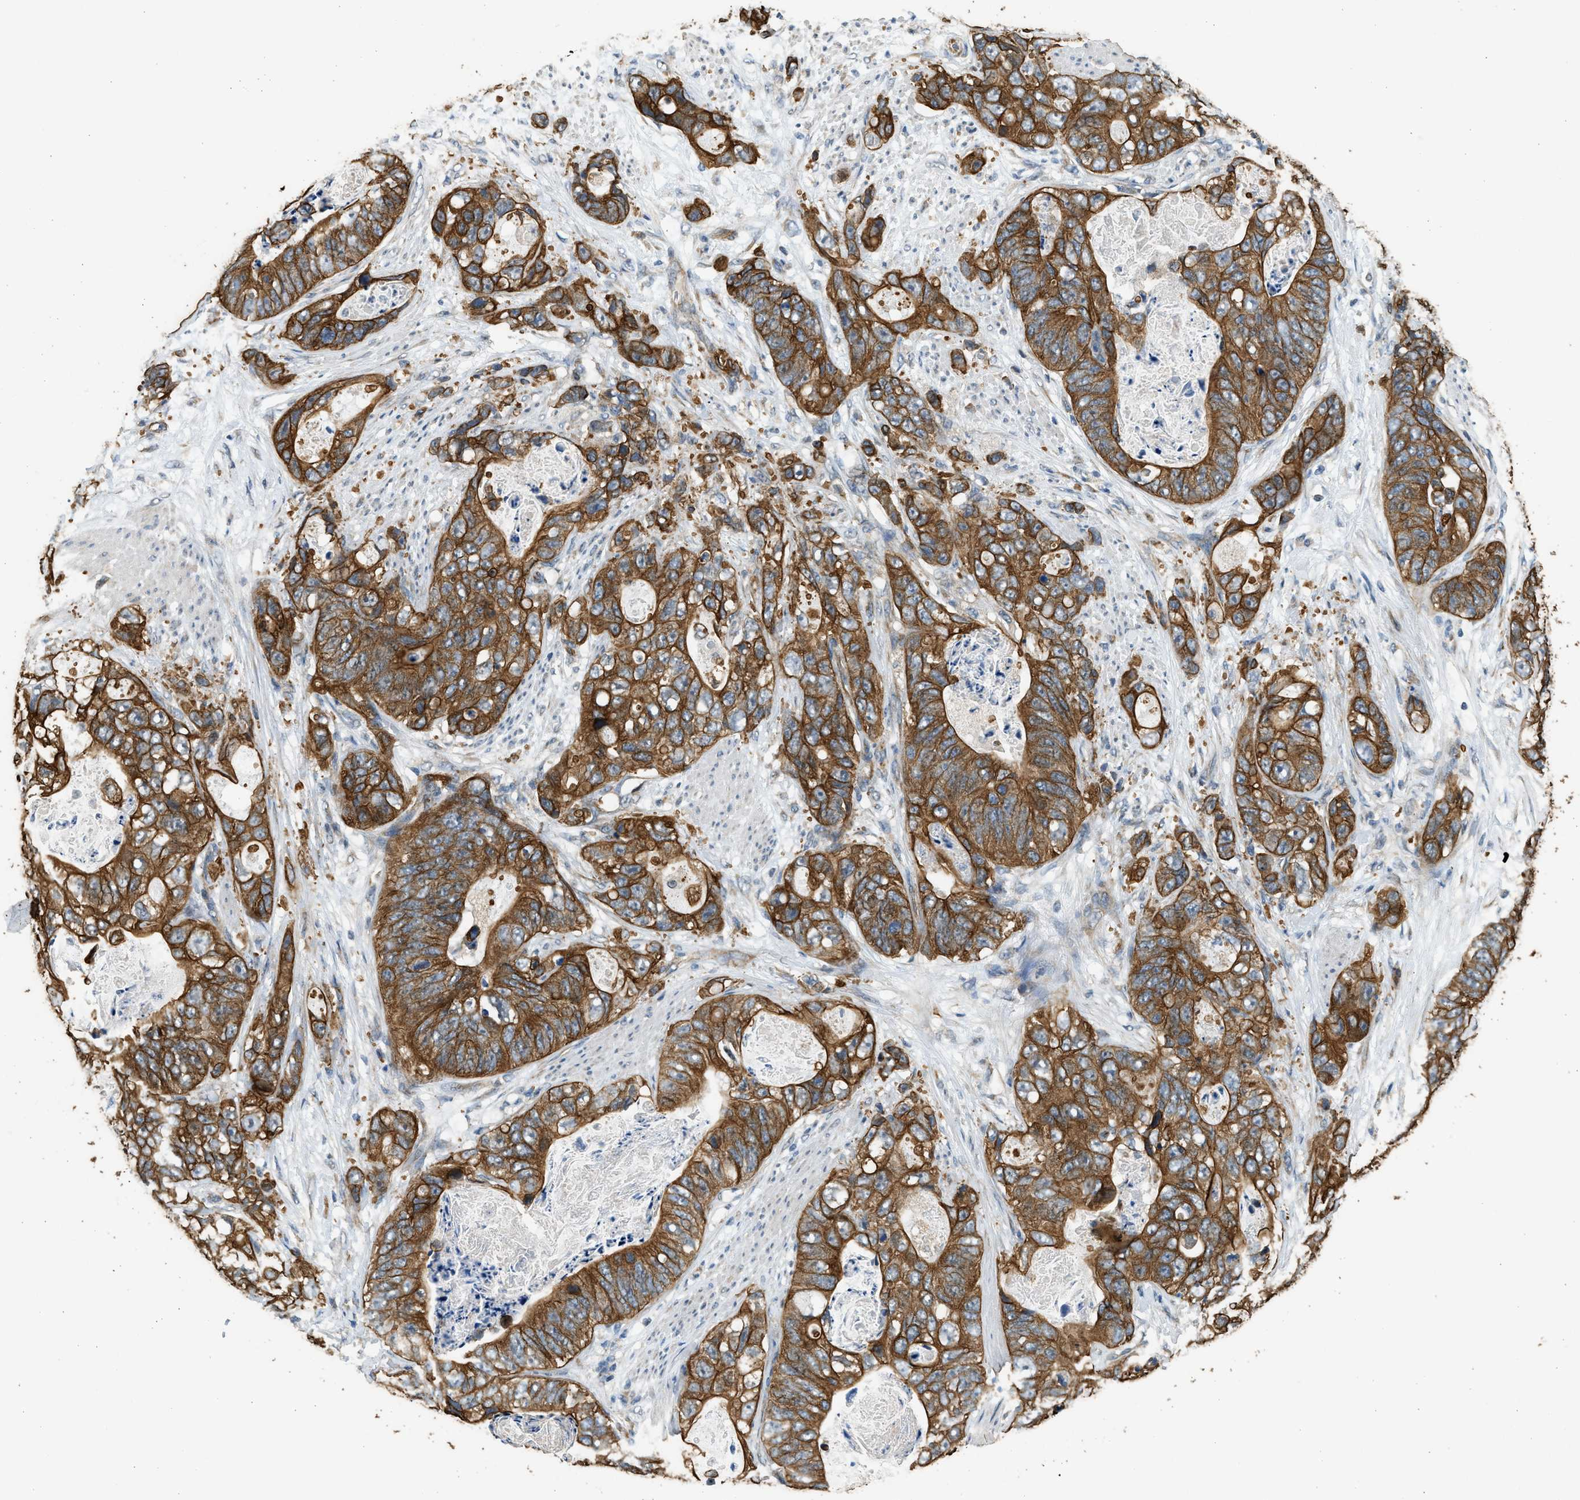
{"staining": {"intensity": "strong", "quantity": ">75%", "location": "cytoplasmic/membranous"}, "tissue": "stomach cancer", "cell_type": "Tumor cells", "image_type": "cancer", "snomed": [{"axis": "morphology", "description": "Adenocarcinoma, NOS"}, {"axis": "topography", "description": "Stomach"}], "caption": "Brown immunohistochemical staining in stomach adenocarcinoma reveals strong cytoplasmic/membranous expression in approximately >75% of tumor cells.", "gene": "PCLO", "patient": {"sex": "female", "age": 89}}